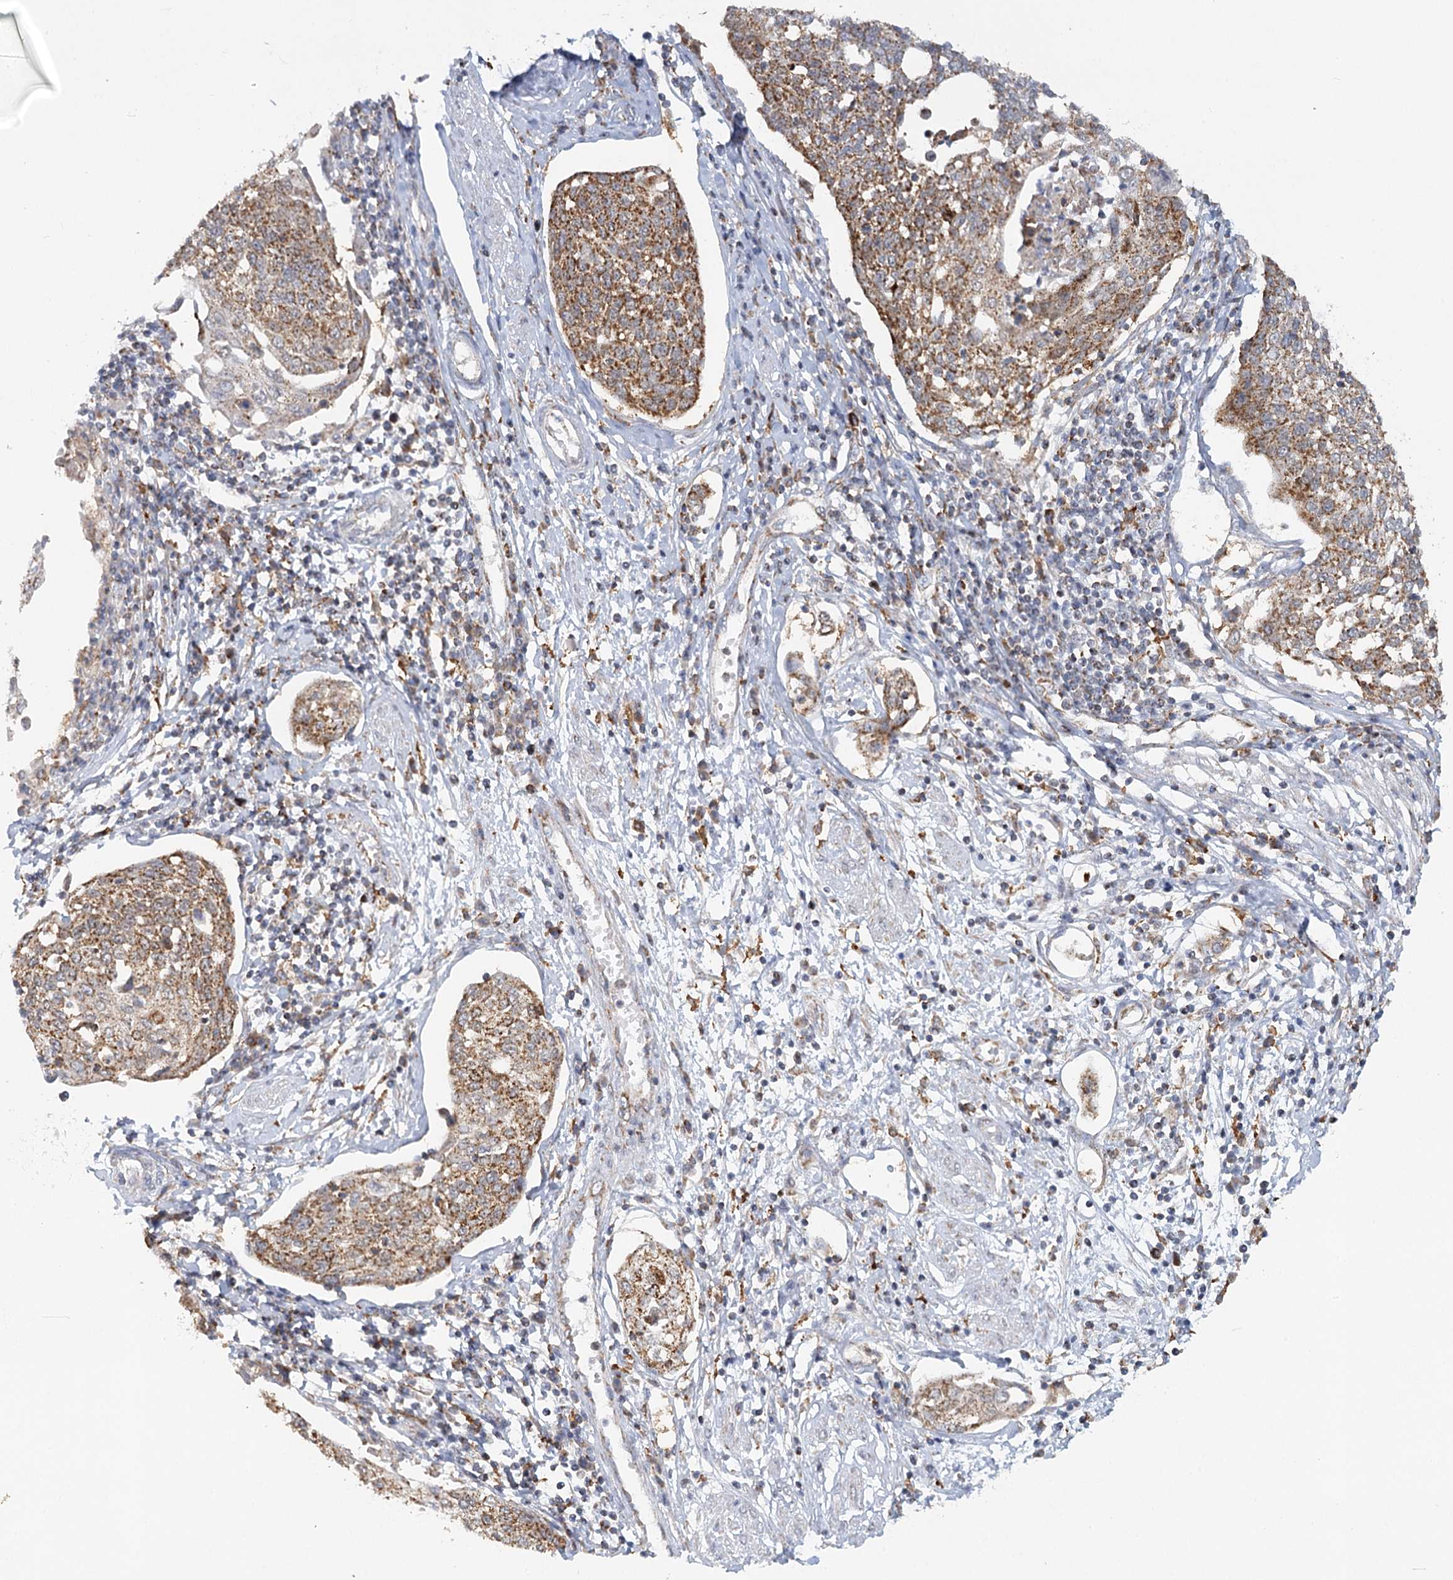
{"staining": {"intensity": "moderate", "quantity": ">75%", "location": "cytoplasmic/membranous"}, "tissue": "cervical cancer", "cell_type": "Tumor cells", "image_type": "cancer", "snomed": [{"axis": "morphology", "description": "Squamous cell carcinoma, NOS"}, {"axis": "topography", "description": "Cervix"}], "caption": "Approximately >75% of tumor cells in human cervical cancer exhibit moderate cytoplasmic/membranous protein staining as visualized by brown immunohistochemical staining.", "gene": "TAS1R1", "patient": {"sex": "female", "age": 34}}